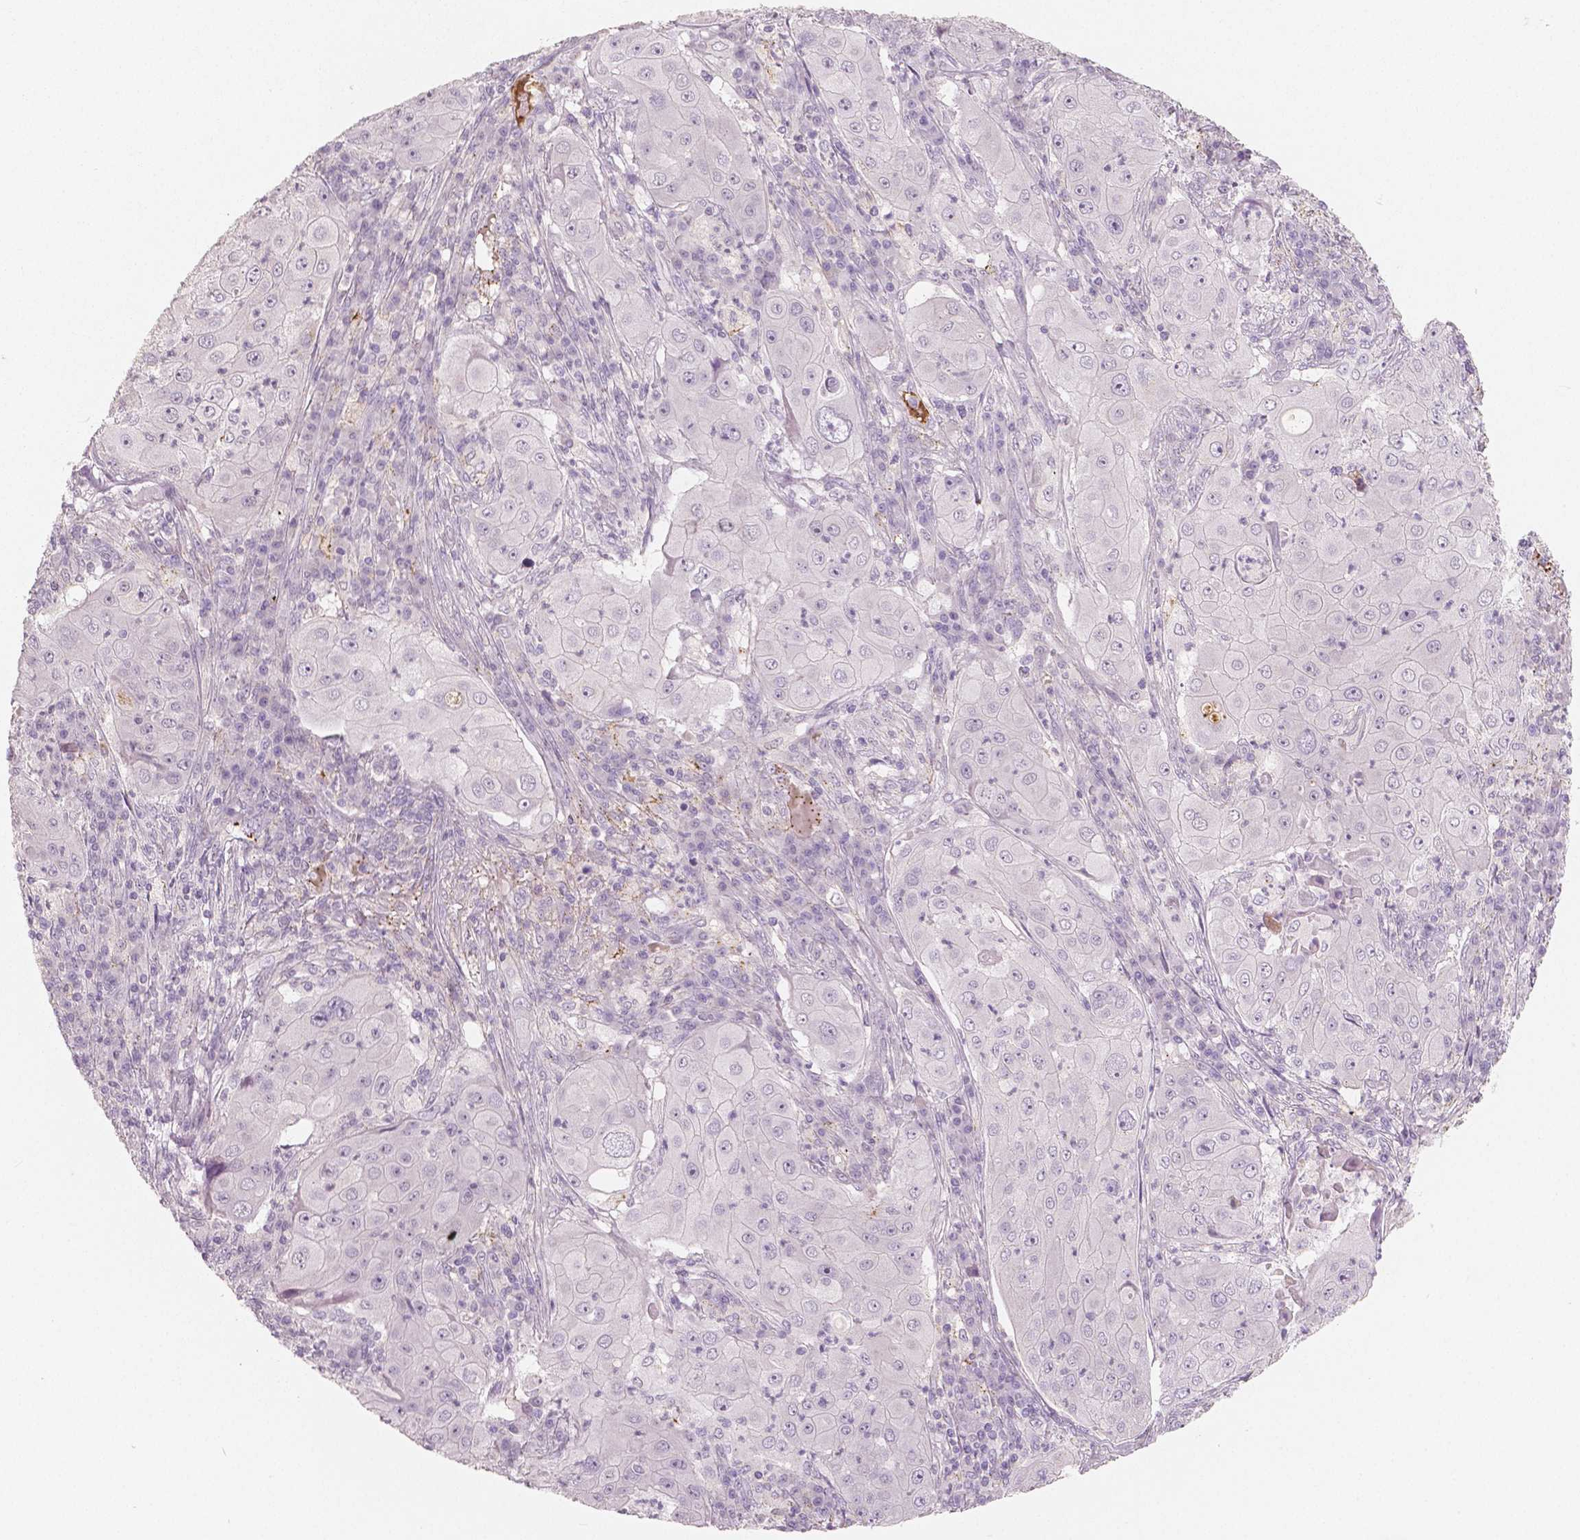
{"staining": {"intensity": "negative", "quantity": "none", "location": "none"}, "tissue": "lung cancer", "cell_type": "Tumor cells", "image_type": "cancer", "snomed": [{"axis": "morphology", "description": "Squamous cell carcinoma, NOS"}, {"axis": "topography", "description": "Lung"}], "caption": "The micrograph reveals no staining of tumor cells in lung squamous cell carcinoma. Nuclei are stained in blue.", "gene": "APOA4", "patient": {"sex": "female", "age": 59}}